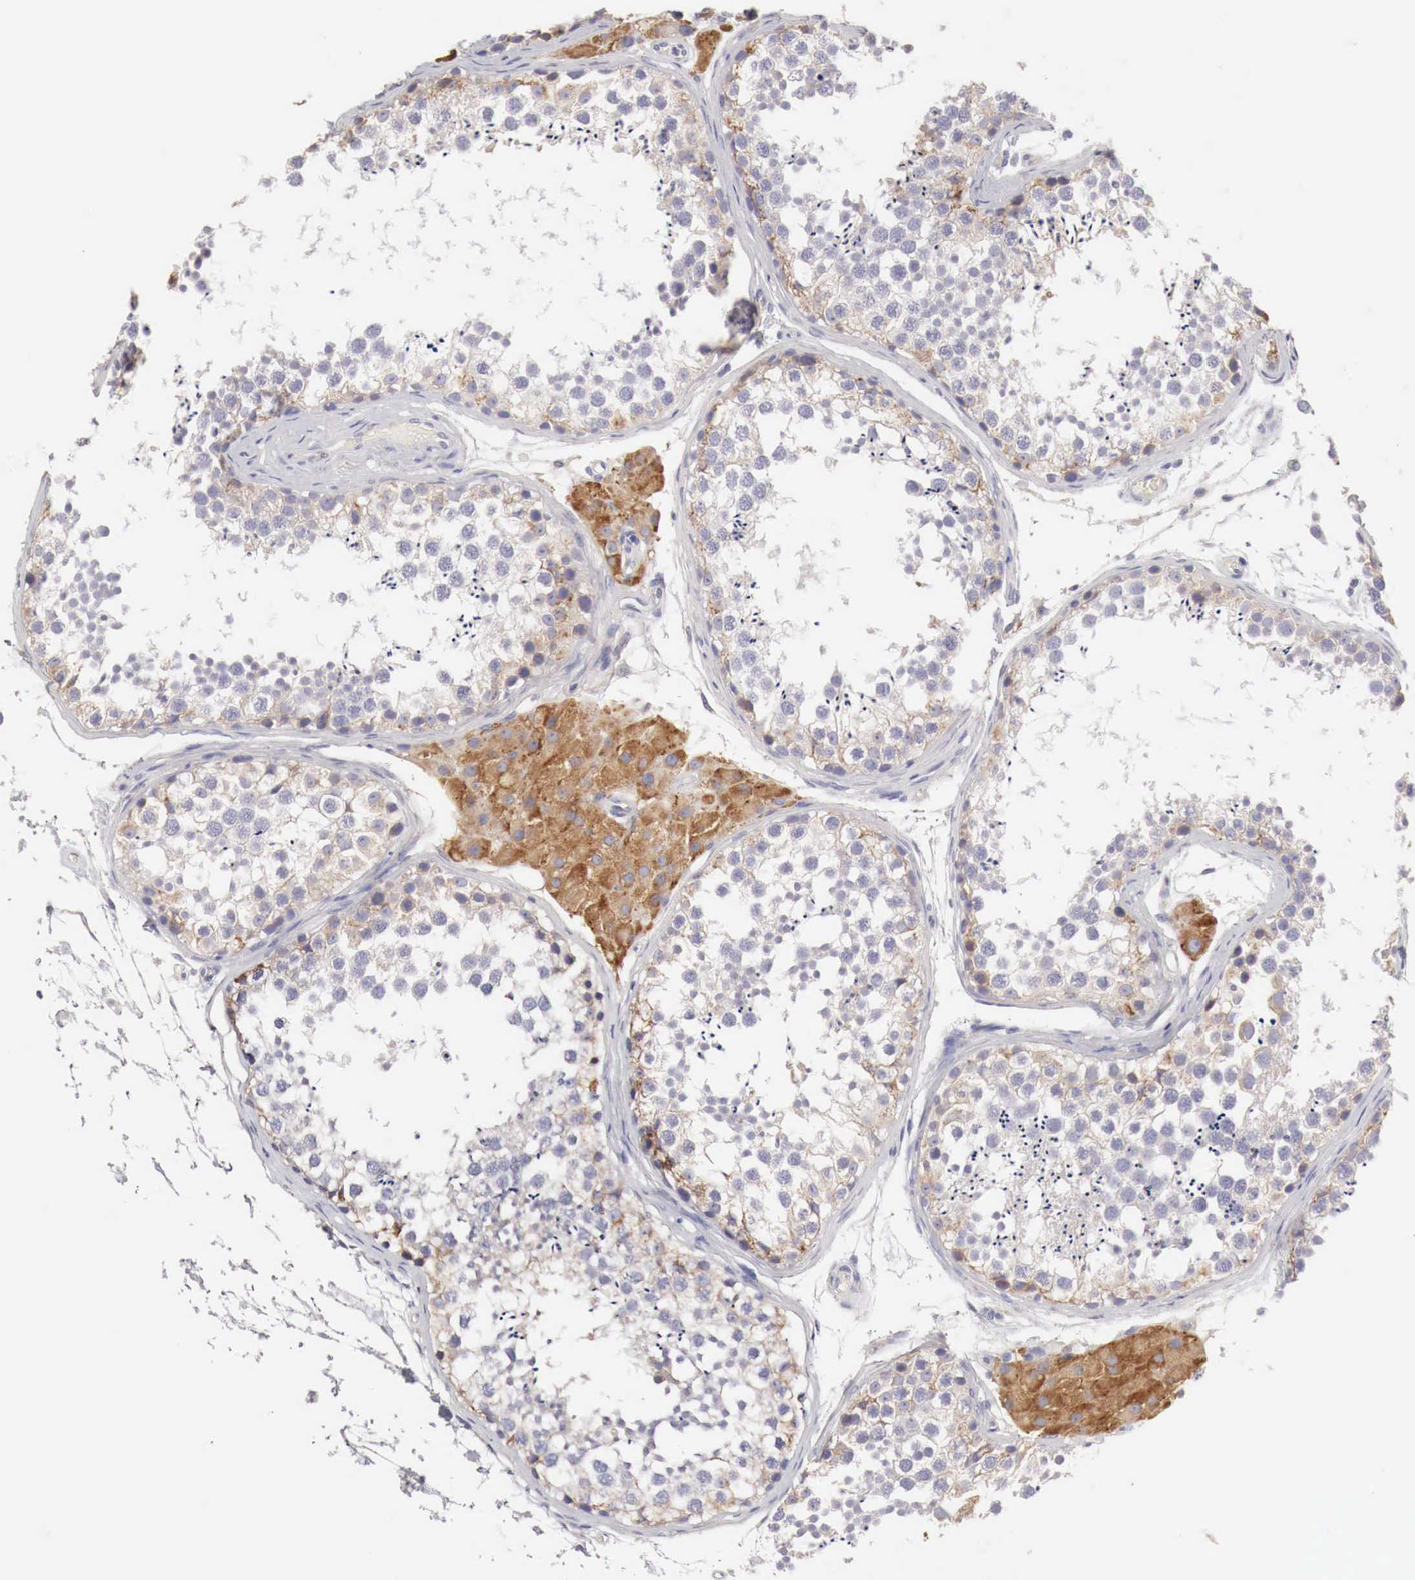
{"staining": {"intensity": "weak", "quantity": "25%-75%", "location": "cytoplasmic/membranous"}, "tissue": "testis", "cell_type": "Cells in seminiferous ducts", "image_type": "normal", "snomed": [{"axis": "morphology", "description": "Normal tissue, NOS"}, {"axis": "topography", "description": "Testis"}], "caption": "This image shows immunohistochemistry (IHC) staining of unremarkable human testis, with low weak cytoplasmic/membranous positivity in about 25%-75% of cells in seminiferous ducts.", "gene": "NSDHL", "patient": {"sex": "male", "age": 57}}